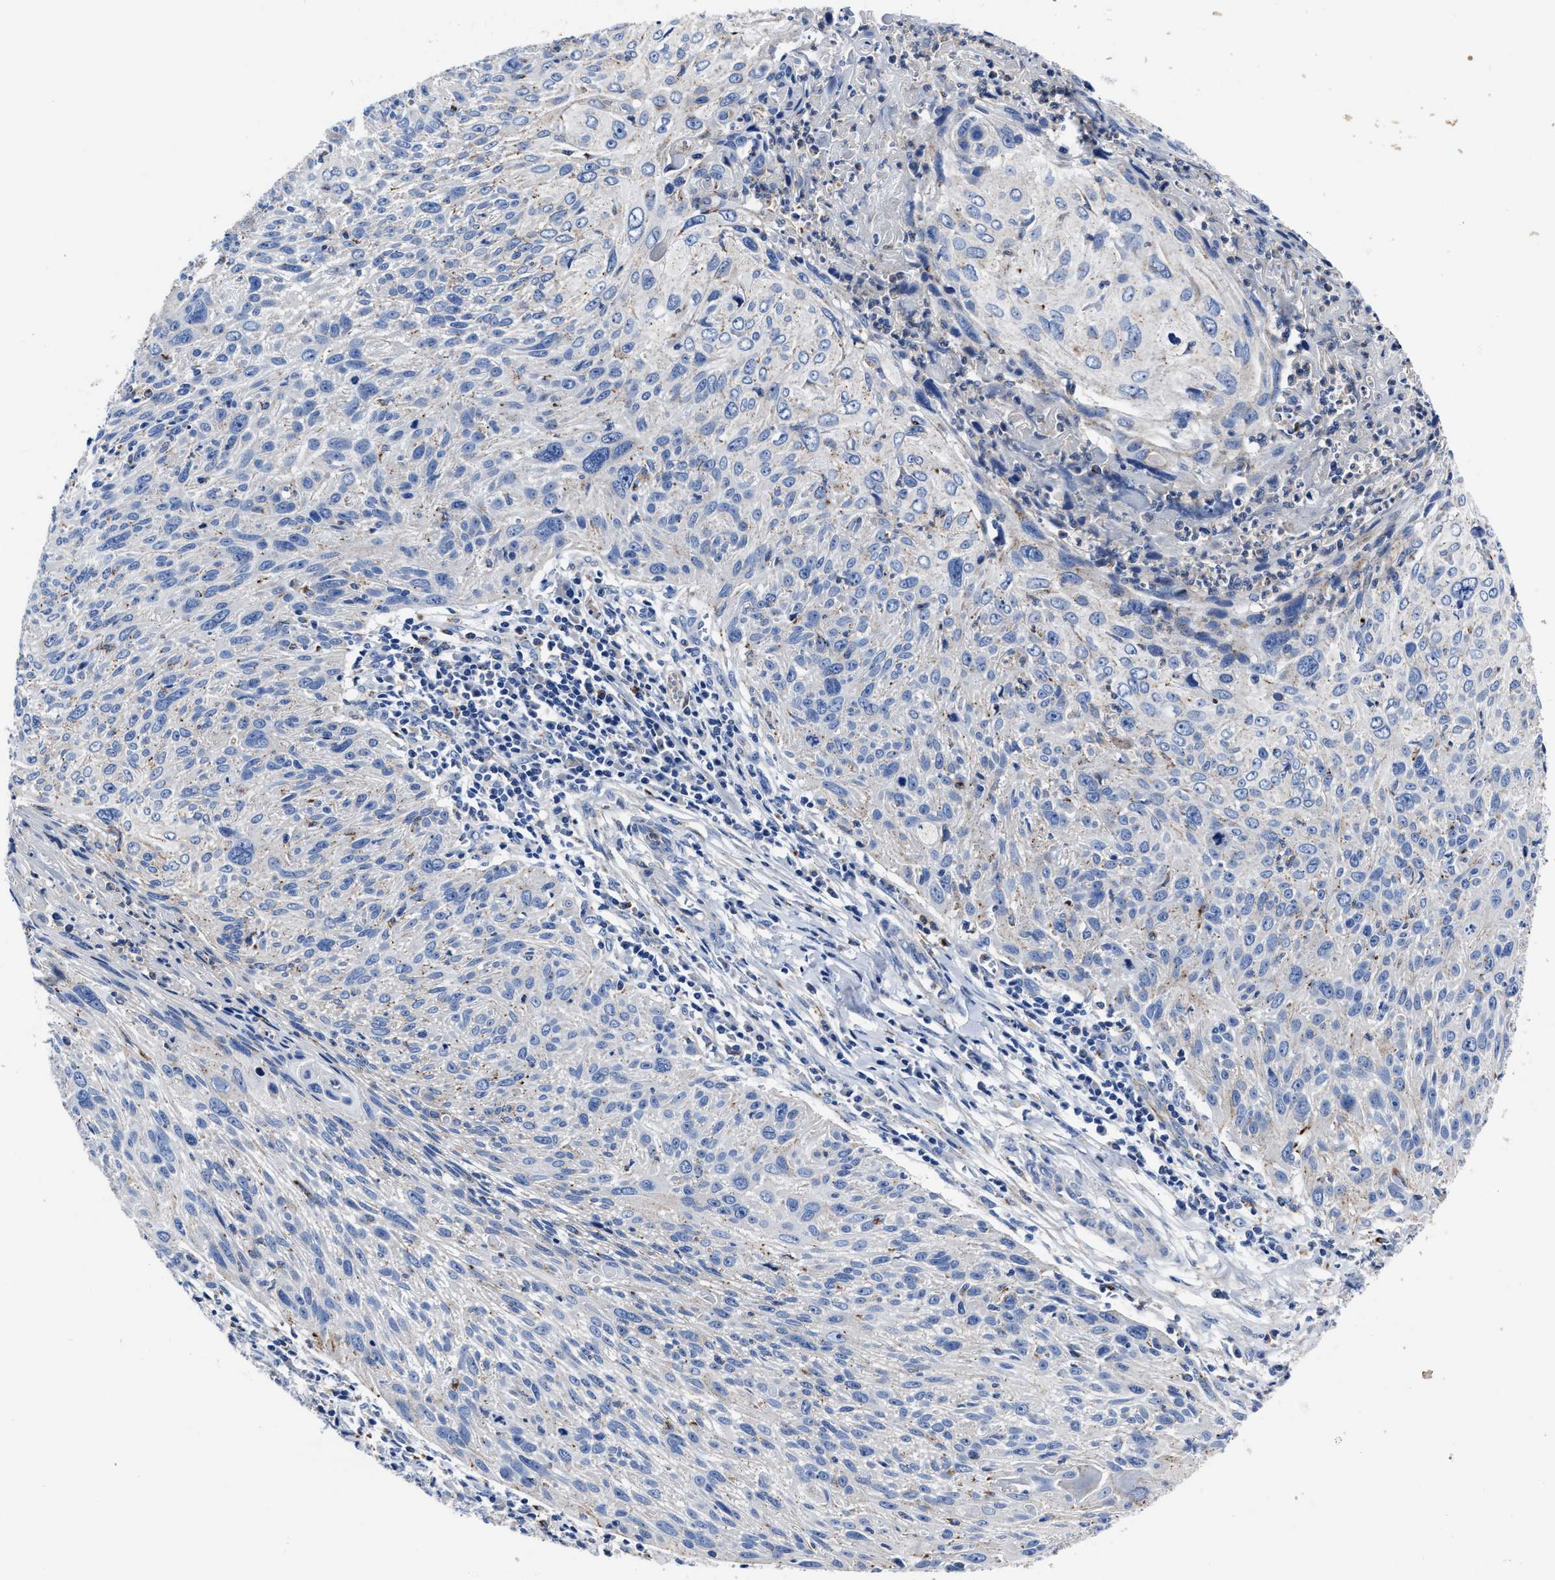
{"staining": {"intensity": "weak", "quantity": "<25%", "location": "cytoplasmic/membranous"}, "tissue": "cervical cancer", "cell_type": "Tumor cells", "image_type": "cancer", "snomed": [{"axis": "morphology", "description": "Squamous cell carcinoma, NOS"}, {"axis": "topography", "description": "Cervix"}], "caption": "High power microscopy photomicrograph of an immunohistochemistry histopathology image of cervical squamous cell carcinoma, revealing no significant positivity in tumor cells.", "gene": "LAMTOR4", "patient": {"sex": "female", "age": 51}}